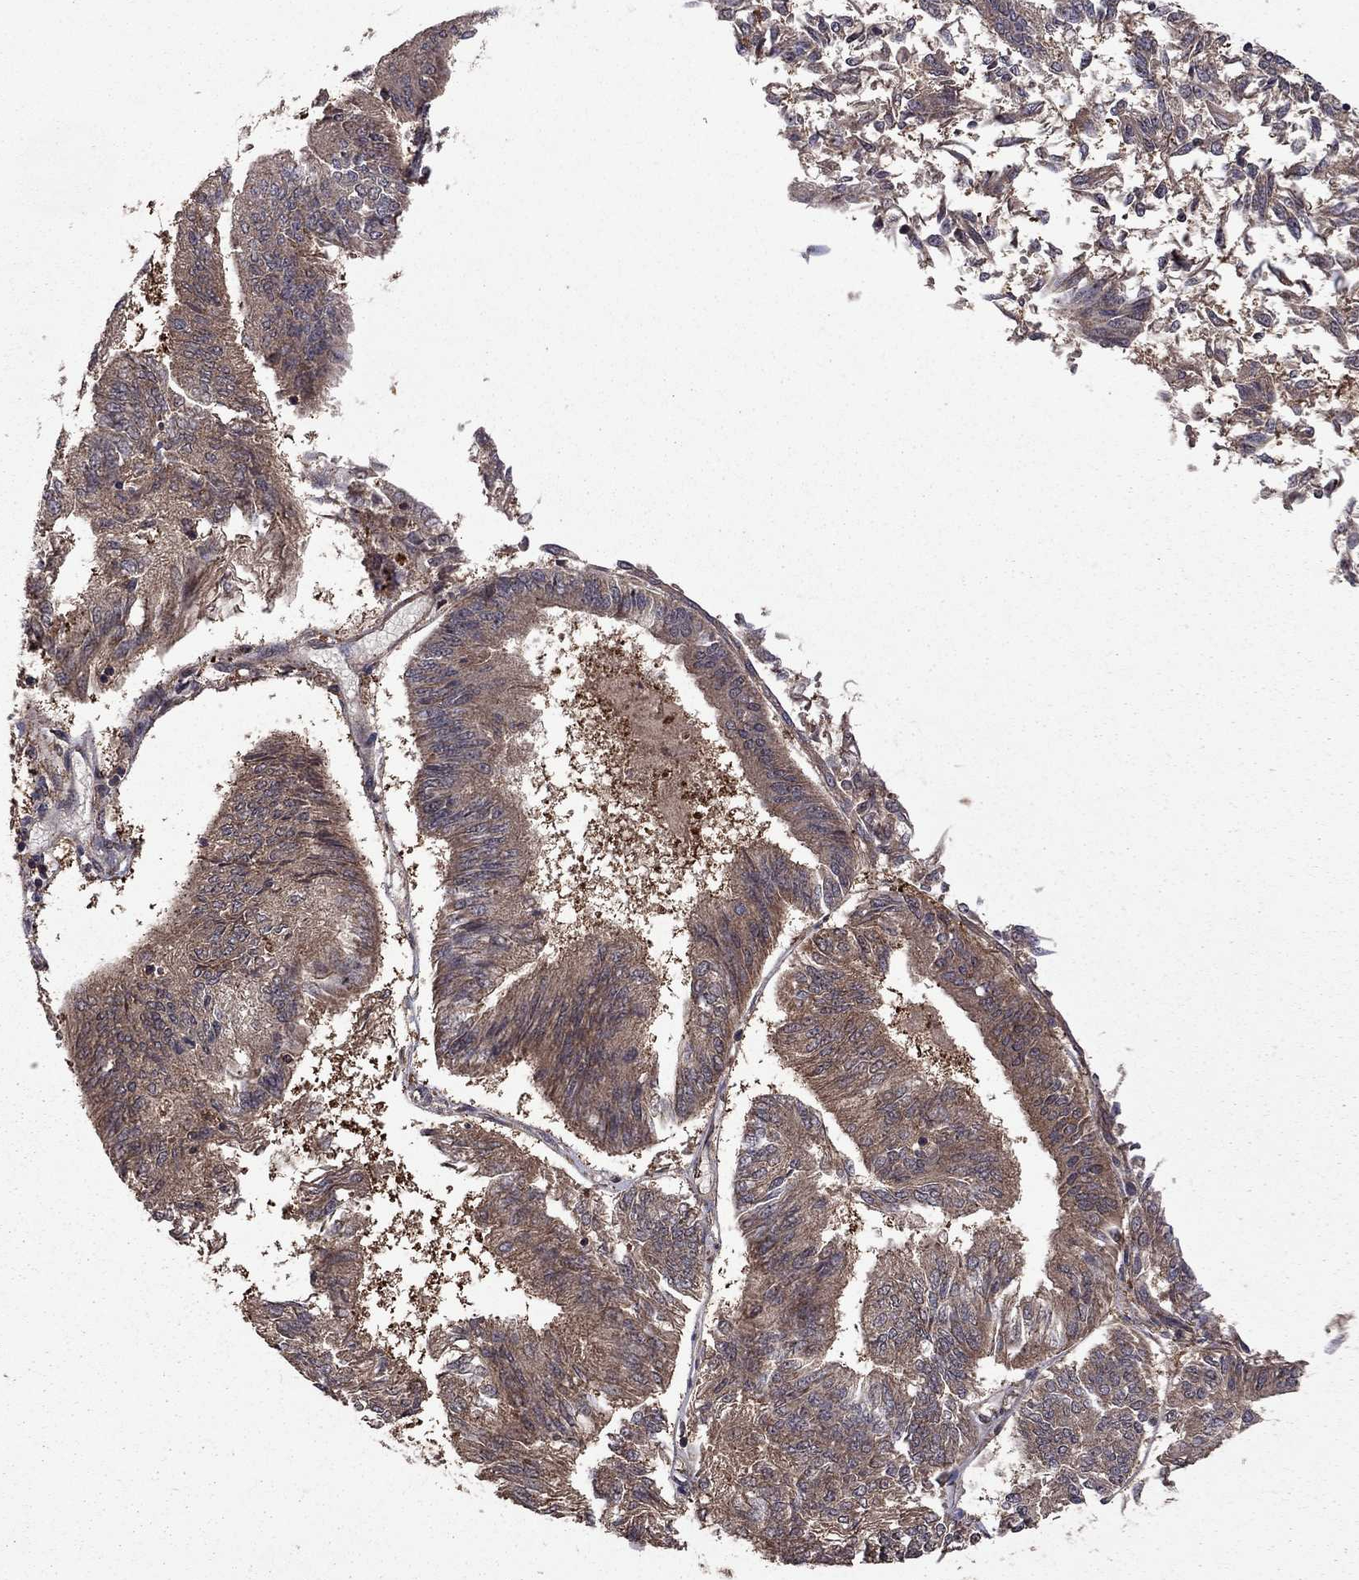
{"staining": {"intensity": "moderate", "quantity": ">75%", "location": "cytoplasmic/membranous"}, "tissue": "endometrial cancer", "cell_type": "Tumor cells", "image_type": "cancer", "snomed": [{"axis": "morphology", "description": "Adenocarcinoma, NOS"}, {"axis": "topography", "description": "Endometrium"}], "caption": "The histopathology image shows a brown stain indicating the presence of a protein in the cytoplasmic/membranous of tumor cells in endometrial adenocarcinoma.", "gene": "IPP", "patient": {"sex": "female", "age": 58}}